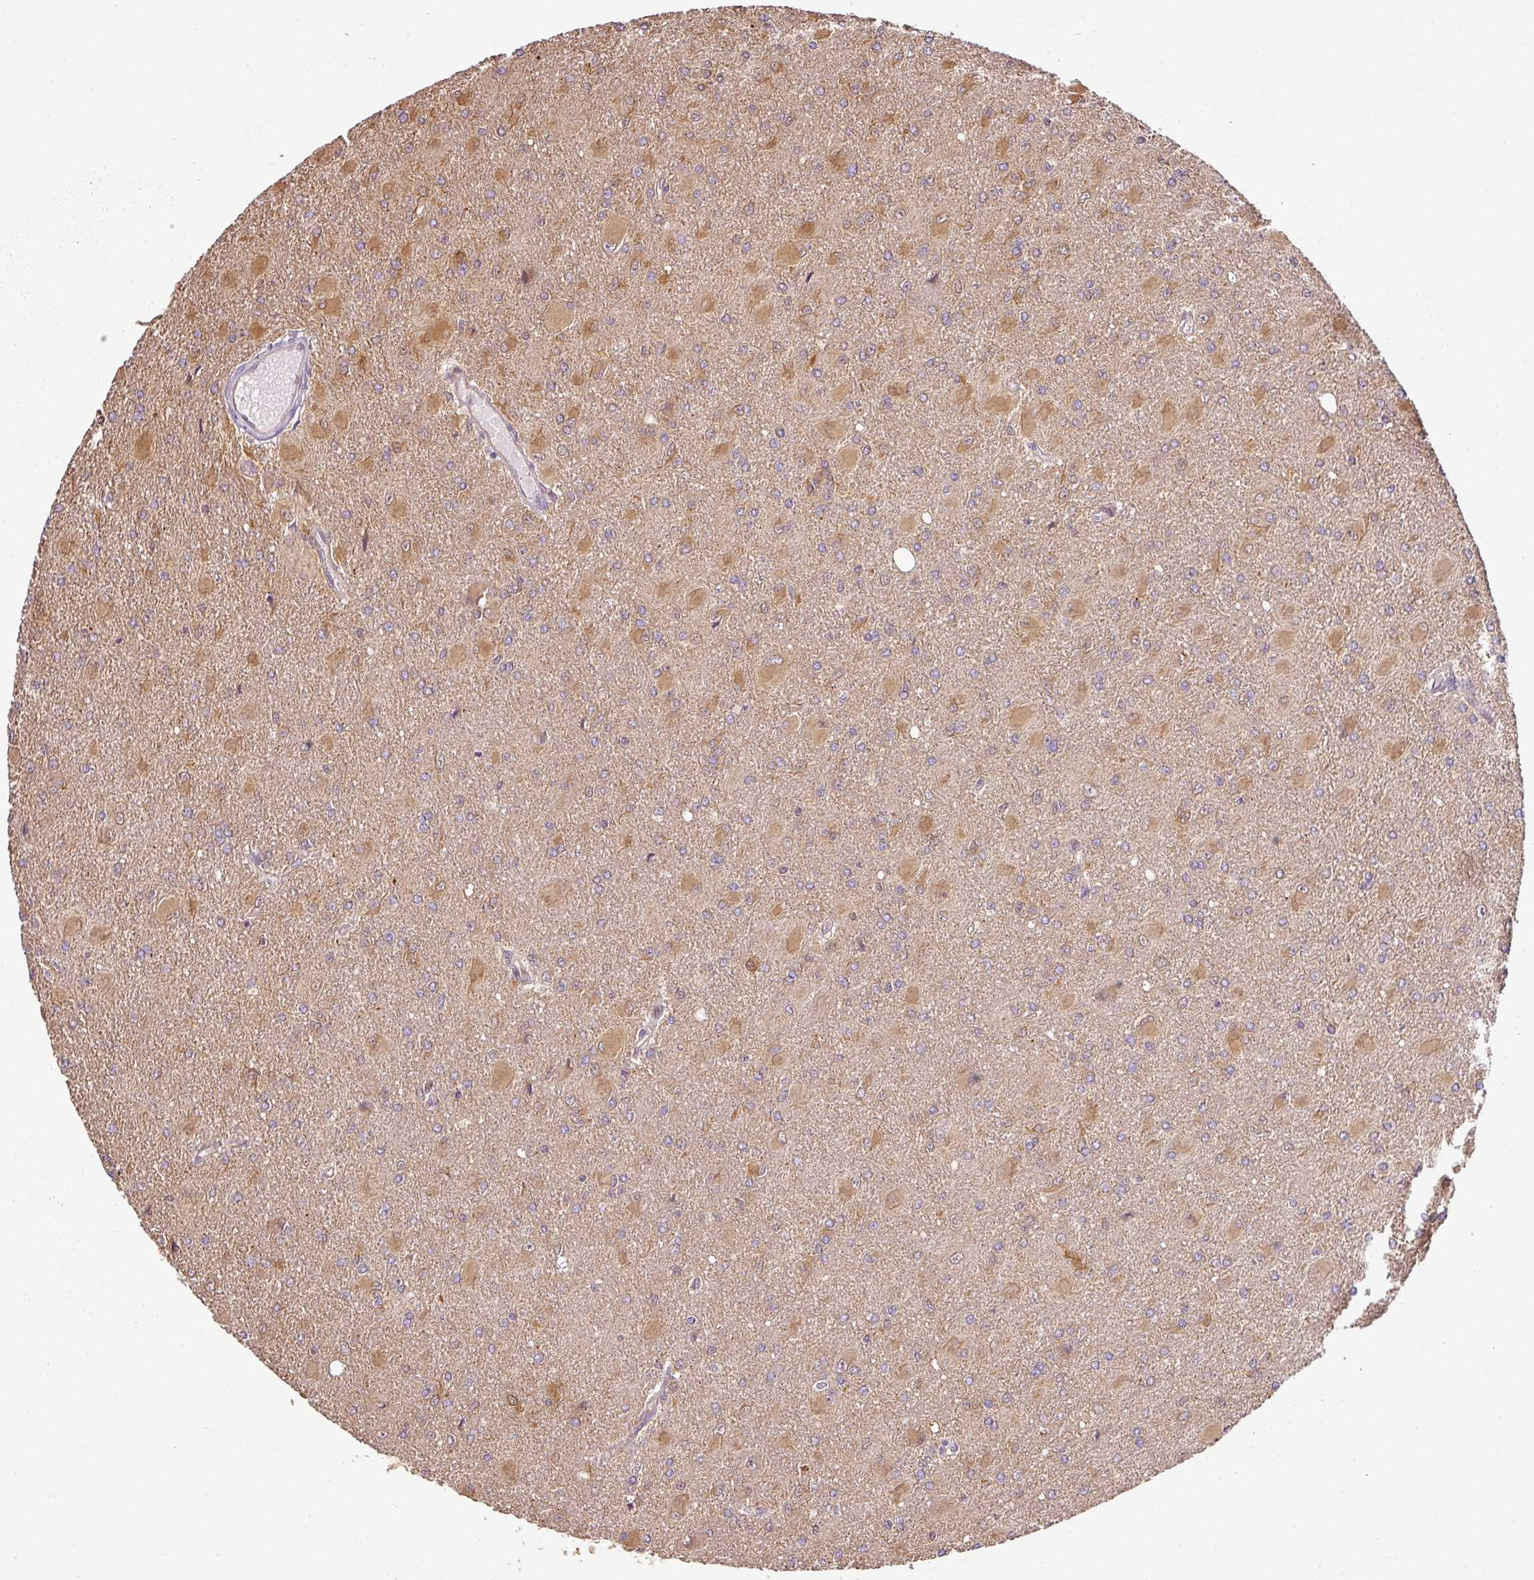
{"staining": {"intensity": "moderate", "quantity": "25%-75%", "location": "cytoplasmic/membranous"}, "tissue": "glioma", "cell_type": "Tumor cells", "image_type": "cancer", "snomed": [{"axis": "morphology", "description": "Glioma, malignant, High grade"}, {"axis": "topography", "description": "Brain"}], "caption": "Human glioma stained for a protein (brown) exhibits moderate cytoplasmic/membranous positive expression in about 25%-75% of tumor cells.", "gene": "ANKRD18A", "patient": {"sex": "male", "age": 67}}